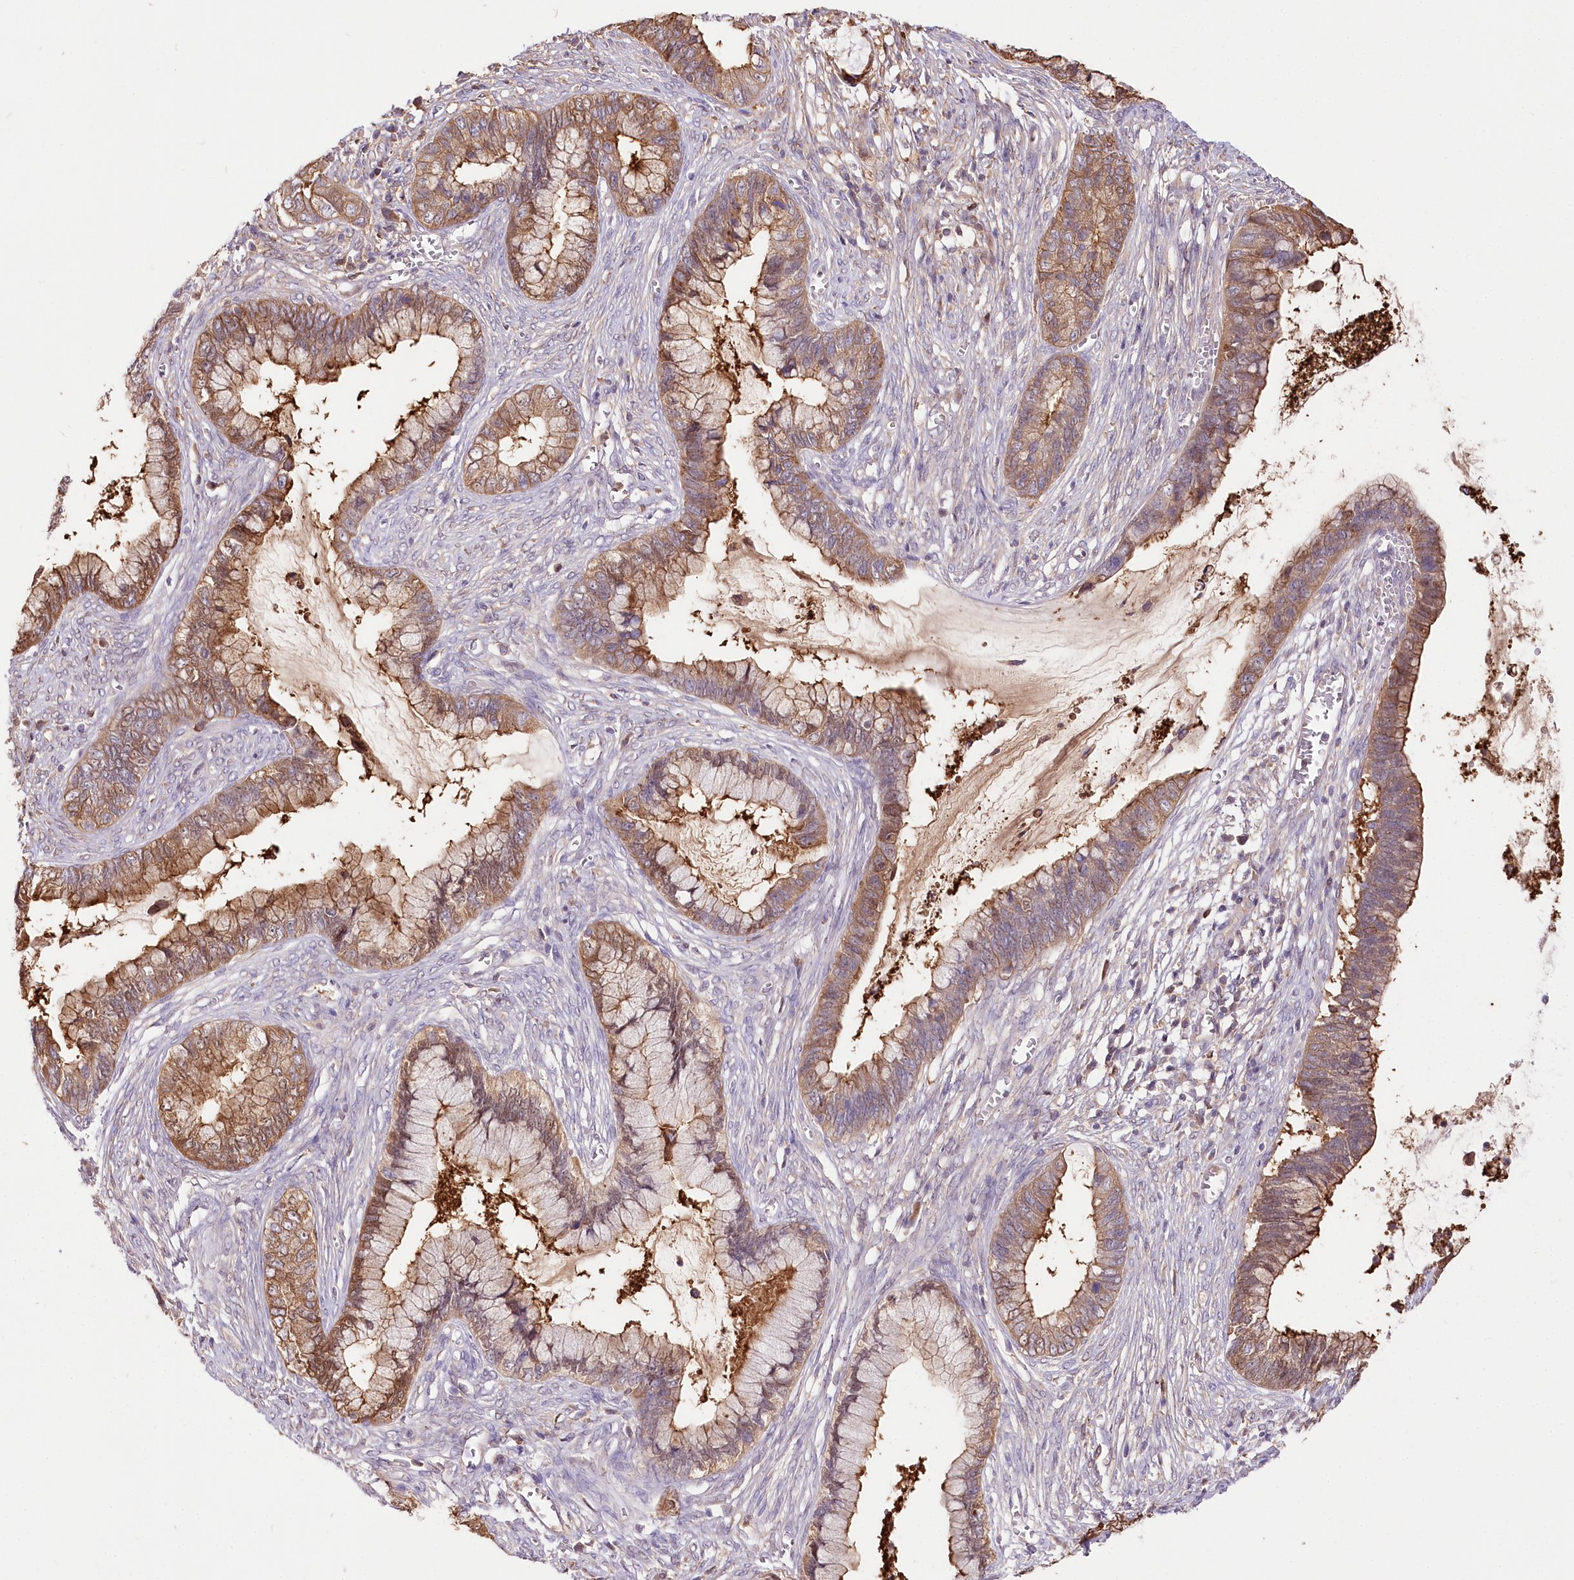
{"staining": {"intensity": "moderate", "quantity": ">75%", "location": "cytoplasmic/membranous"}, "tissue": "cervical cancer", "cell_type": "Tumor cells", "image_type": "cancer", "snomed": [{"axis": "morphology", "description": "Adenocarcinoma, NOS"}, {"axis": "topography", "description": "Cervix"}], "caption": "An immunohistochemistry (IHC) histopathology image of tumor tissue is shown. Protein staining in brown highlights moderate cytoplasmic/membranous positivity in adenocarcinoma (cervical) within tumor cells.", "gene": "UGP2", "patient": {"sex": "female", "age": 44}}